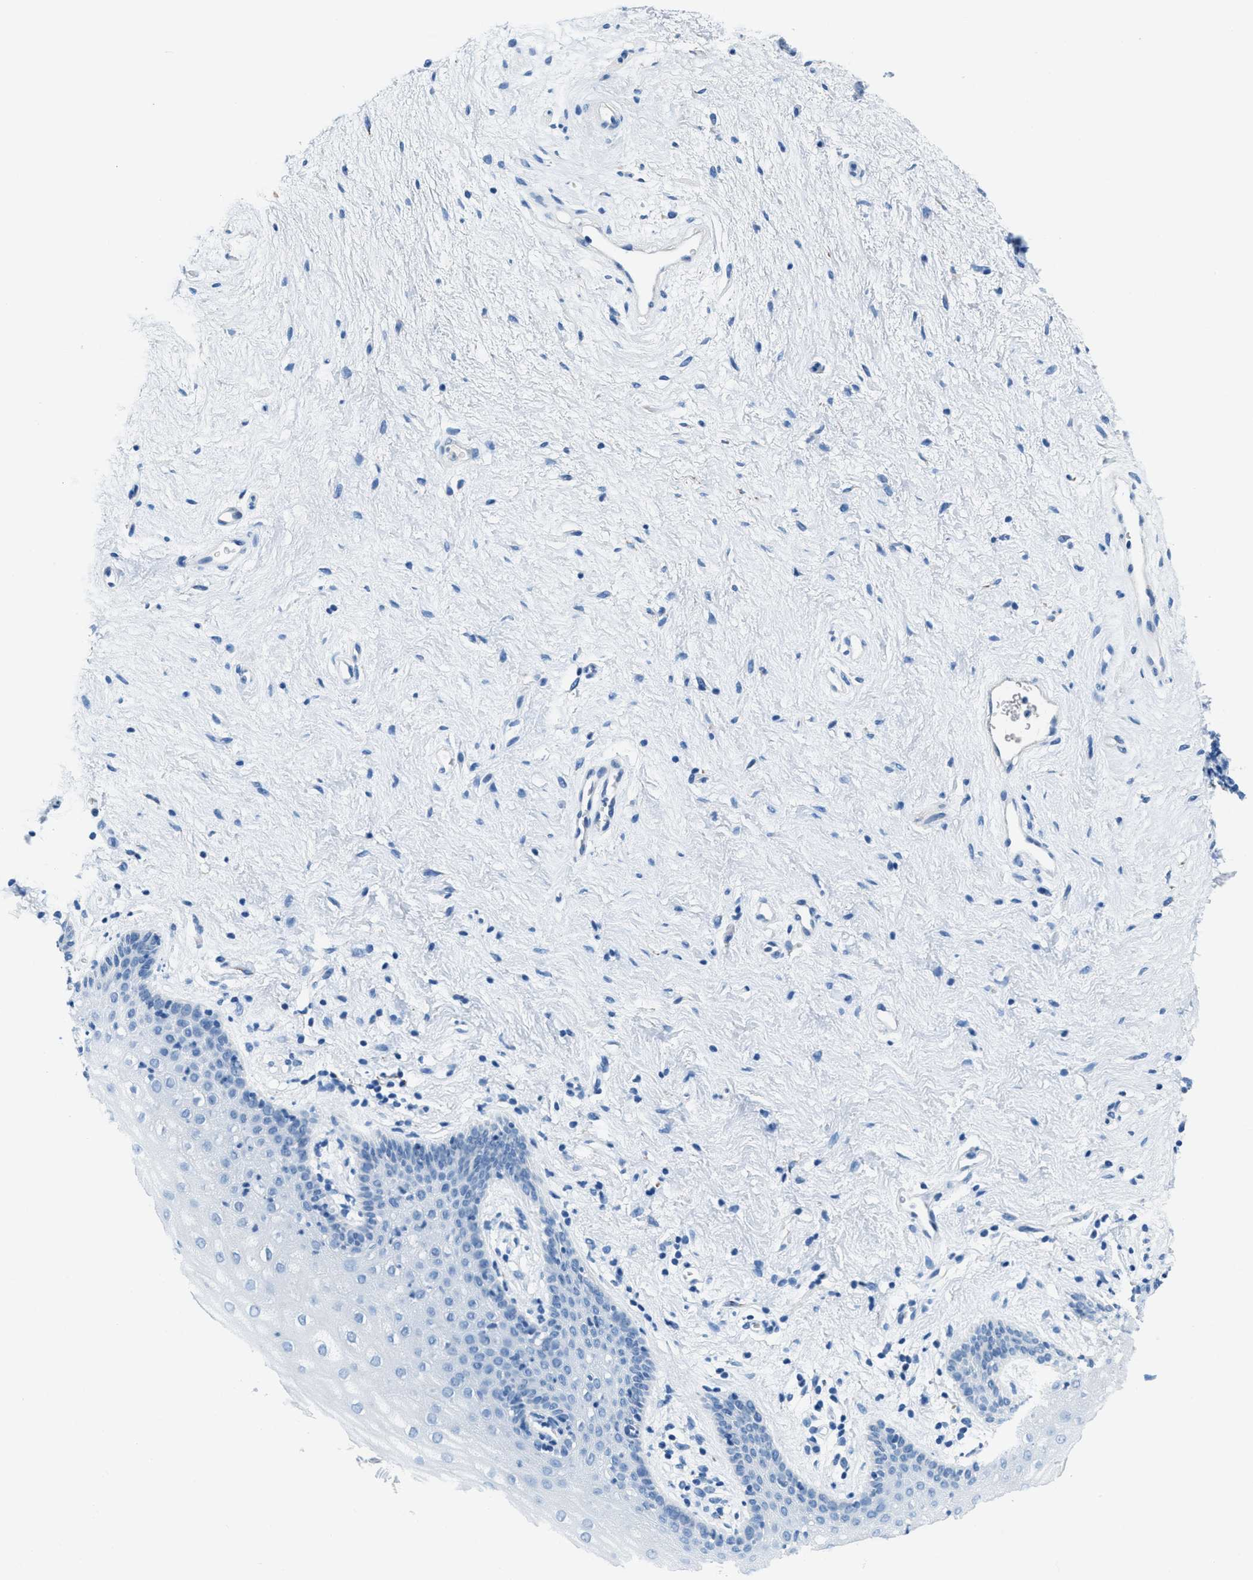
{"staining": {"intensity": "negative", "quantity": "none", "location": "none"}, "tissue": "vagina", "cell_type": "Squamous epithelial cells", "image_type": "normal", "snomed": [{"axis": "morphology", "description": "Normal tissue, NOS"}, {"axis": "topography", "description": "Vagina"}], "caption": "The photomicrograph shows no staining of squamous epithelial cells in benign vagina. Nuclei are stained in blue.", "gene": "MGARP", "patient": {"sex": "female", "age": 44}}